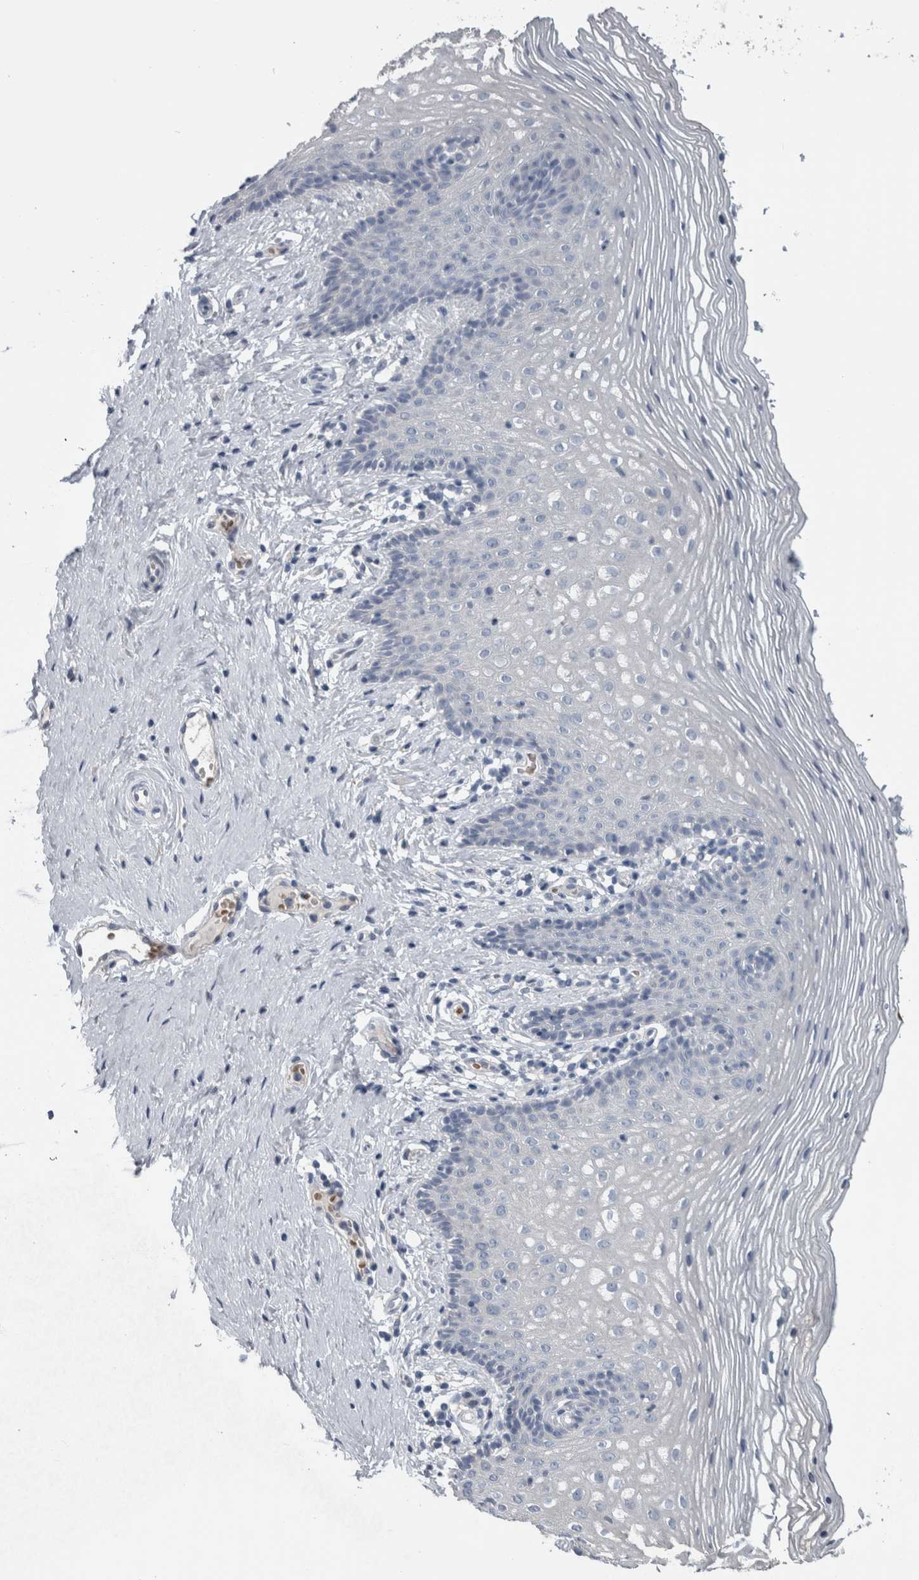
{"staining": {"intensity": "negative", "quantity": "none", "location": "none"}, "tissue": "vagina", "cell_type": "Squamous epithelial cells", "image_type": "normal", "snomed": [{"axis": "morphology", "description": "Normal tissue, NOS"}, {"axis": "topography", "description": "Vagina"}], "caption": "Human vagina stained for a protein using immunohistochemistry (IHC) displays no staining in squamous epithelial cells.", "gene": "SH3GL2", "patient": {"sex": "female", "age": 32}}